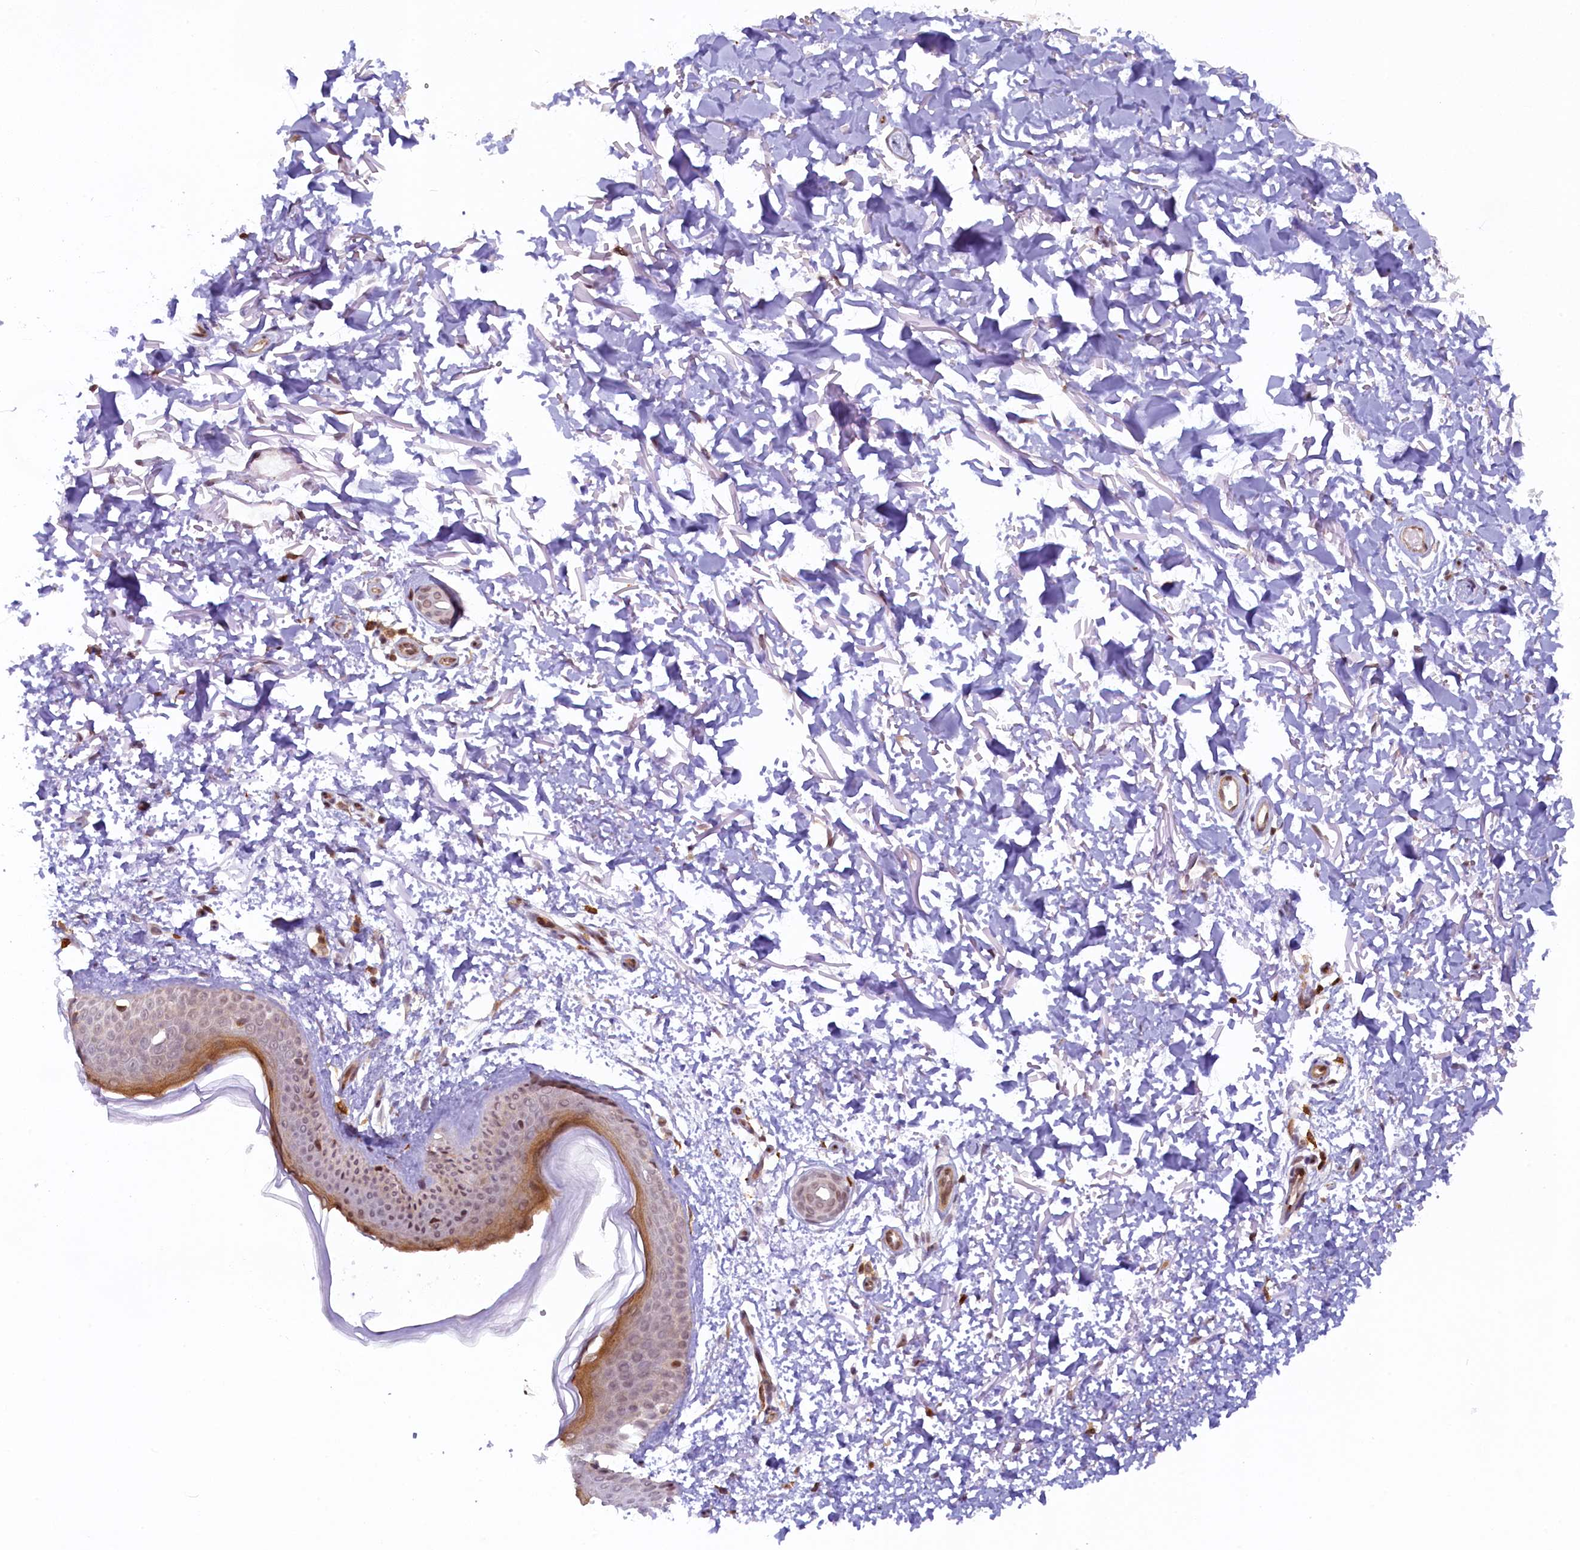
{"staining": {"intensity": "moderate", "quantity": ">75%", "location": "cytoplasmic/membranous,nuclear"}, "tissue": "skin", "cell_type": "Fibroblasts", "image_type": "normal", "snomed": [{"axis": "morphology", "description": "Normal tissue, NOS"}, {"axis": "topography", "description": "Skin"}], "caption": "Immunohistochemical staining of benign human skin displays >75% levels of moderate cytoplasmic/membranous,nuclear protein staining in approximately >75% of fibroblasts. (Brightfield microscopy of DAB IHC at high magnification).", "gene": "FCHO1", "patient": {"sex": "male", "age": 66}}